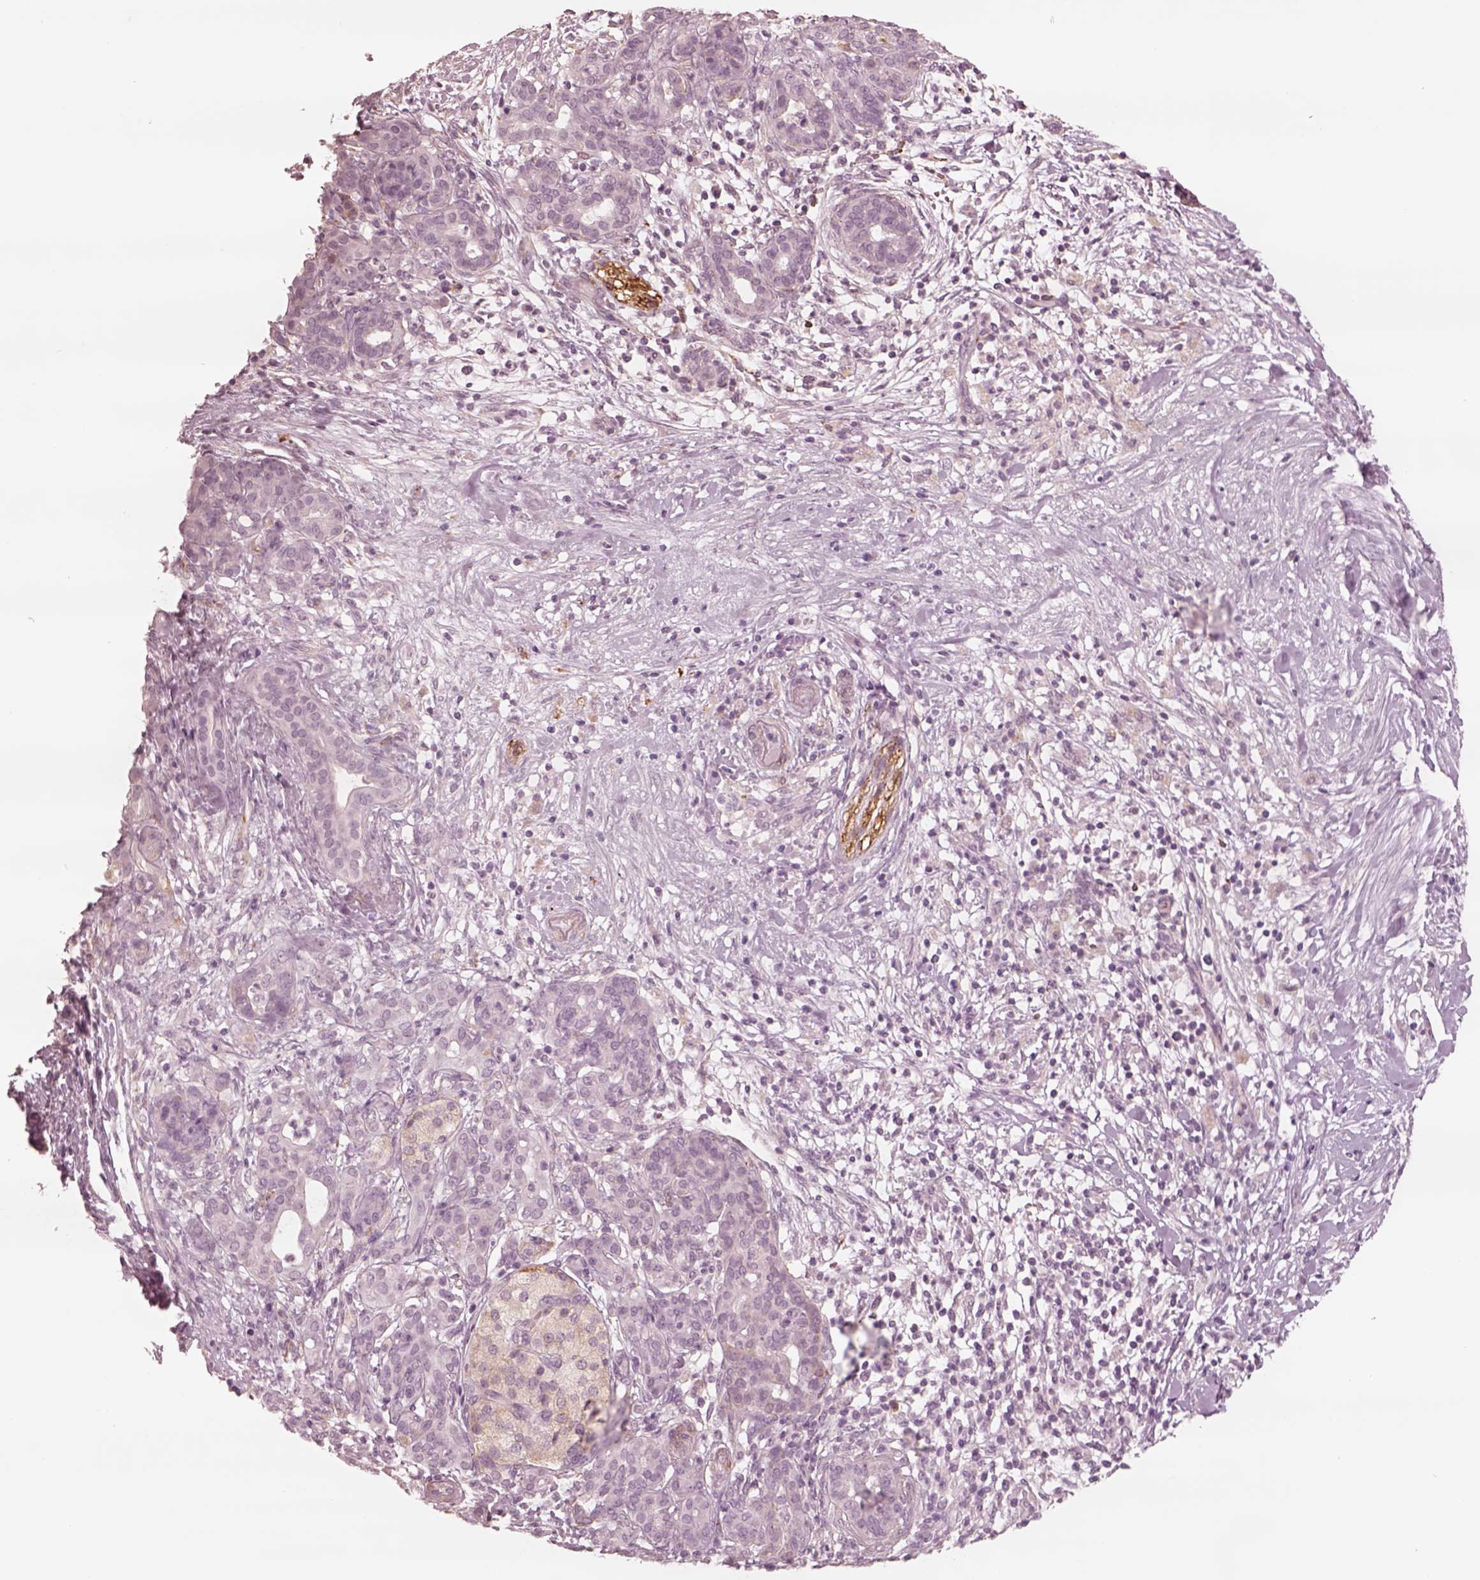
{"staining": {"intensity": "negative", "quantity": "none", "location": "none"}, "tissue": "pancreatic cancer", "cell_type": "Tumor cells", "image_type": "cancer", "snomed": [{"axis": "morphology", "description": "Adenocarcinoma, NOS"}, {"axis": "topography", "description": "Pancreas"}], "caption": "A high-resolution histopathology image shows immunohistochemistry (IHC) staining of pancreatic cancer, which displays no significant staining in tumor cells.", "gene": "DNAAF9", "patient": {"sex": "male", "age": 44}}